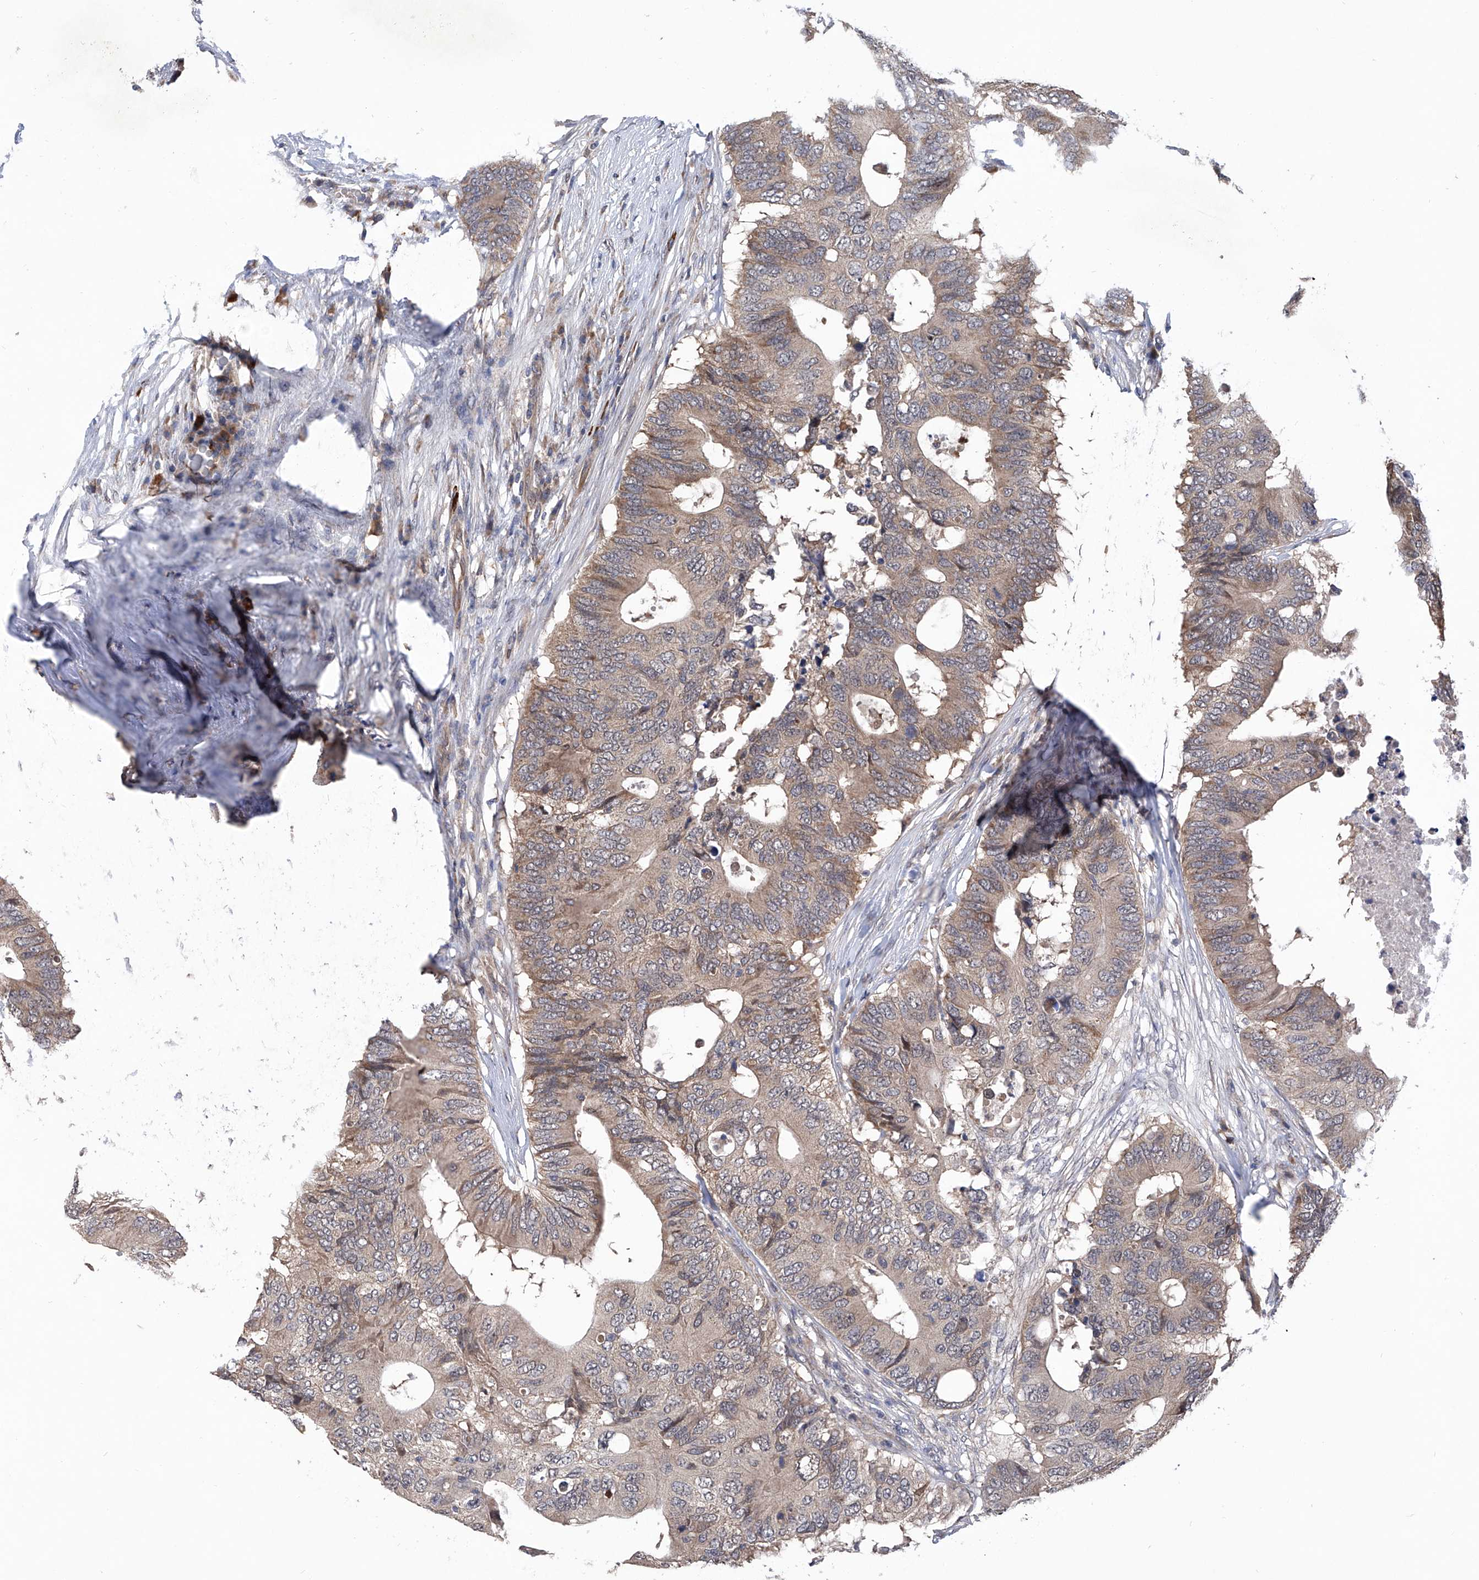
{"staining": {"intensity": "weak", "quantity": "25%-75%", "location": "cytoplasmic/membranous"}, "tissue": "colorectal cancer", "cell_type": "Tumor cells", "image_type": "cancer", "snomed": [{"axis": "morphology", "description": "Adenocarcinoma, NOS"}, {"axis": "topography", "description": "Colon"}], "caption": "The micrograph reveals immunohistochemical staining of colorectal cancer (adenocarcinoma). There is weak cytoplasmic/membranous positivity is appreciated in approximately 25%-75% of tumor cells.", "gene": "USP45", "patient": {"sex": "male", "age": 71}}